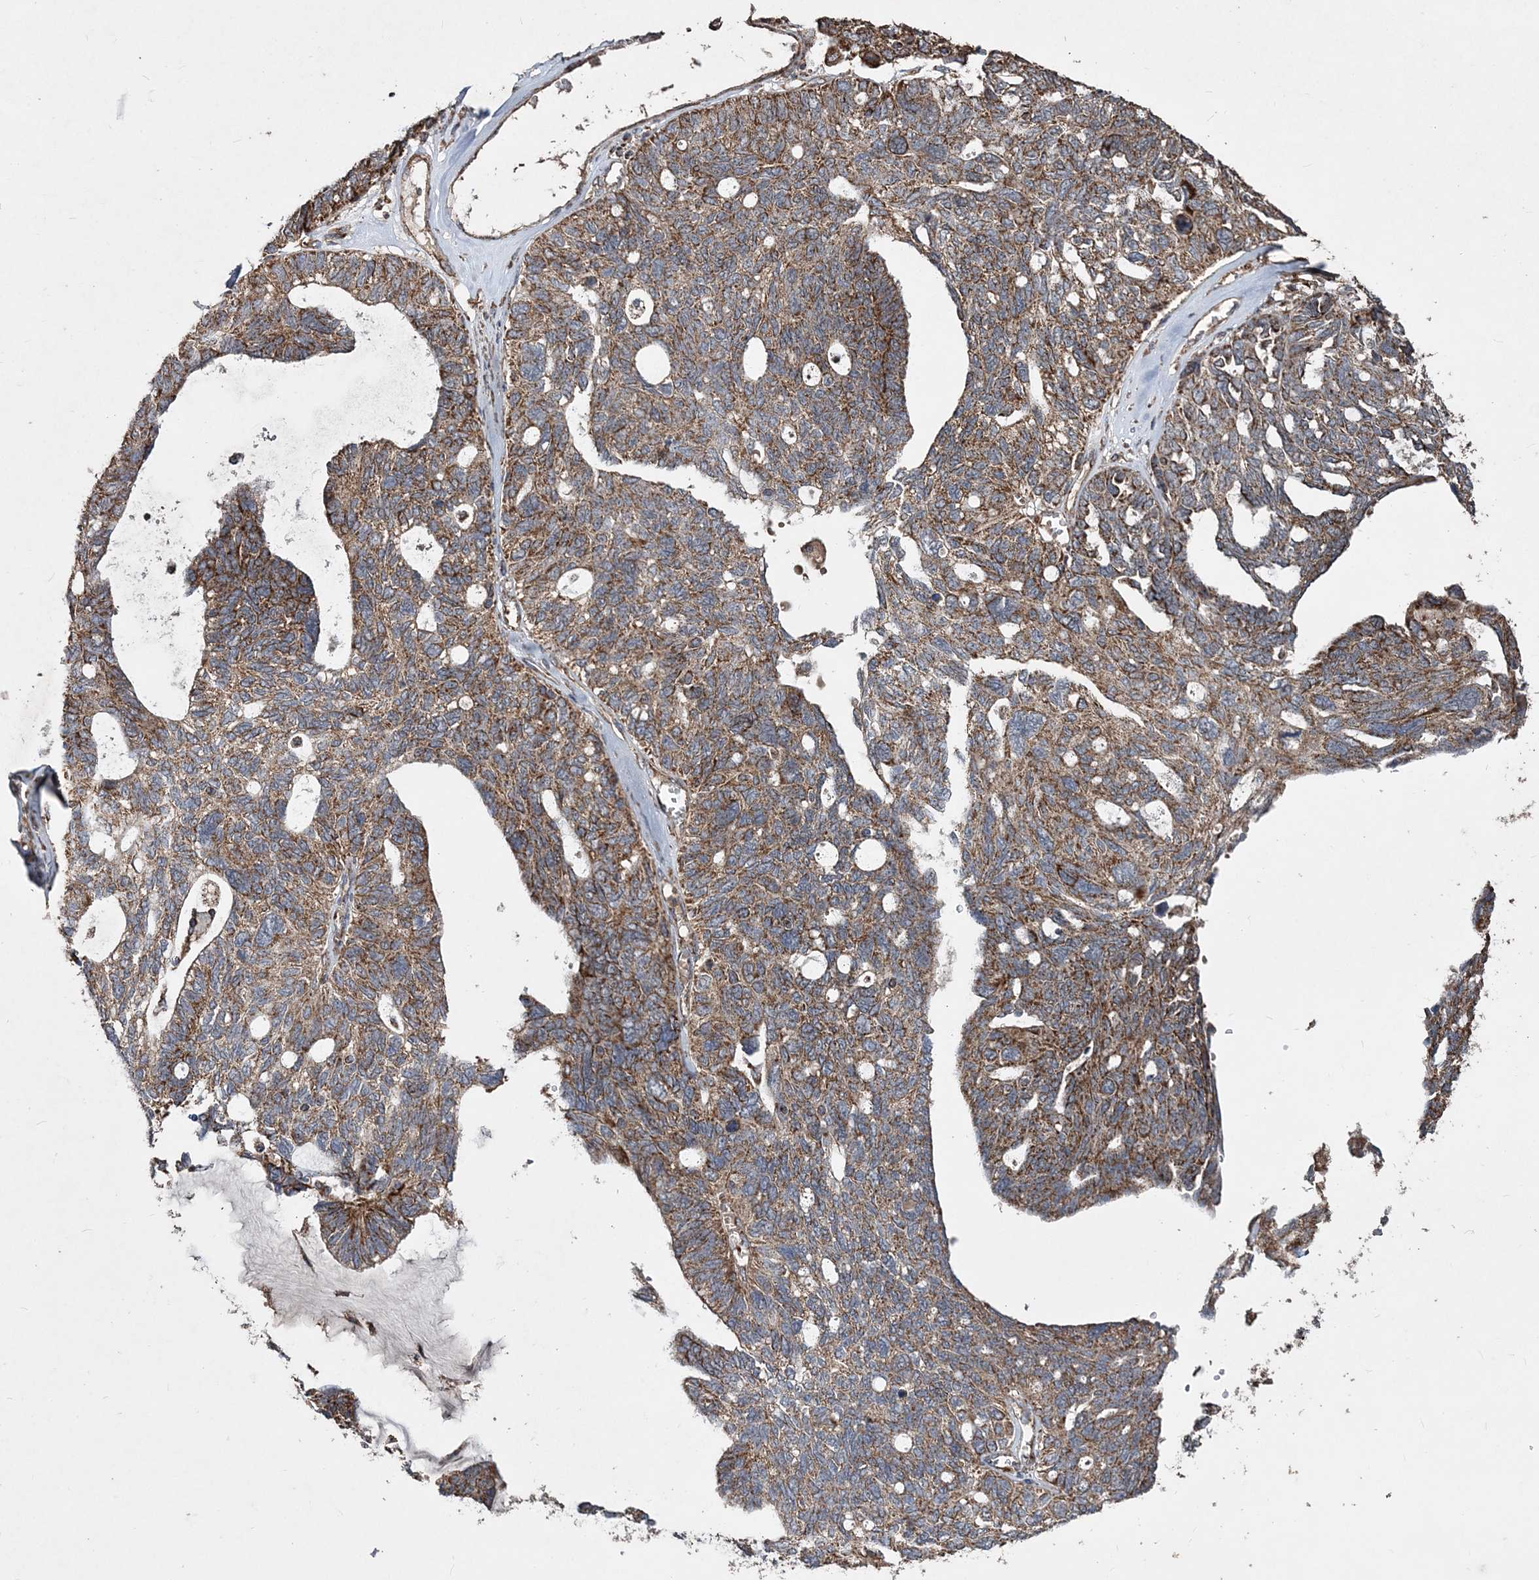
{"staining": {"intensity": "moderate", "quantity": ">75%", "location": "cytoplasmic/membranous"}, "tissue": "ovarian cancer", "cell_type": "Tumor cells", "image_type": "cancer", "snomed": [{"axis": "morphology", "description": "Cystadenocarcinoma, serous, NOS"}, {"axis": "topography", "description": "Ovary"}], "caption": "Protein staining demonstrates moderate cytoplasmic/membranous positivity in about >75% of tumor cells in serous cystadenocarcinoma (ovarian).", "gene": "POC5", "patient": {"sex": "female", "age": 79}}